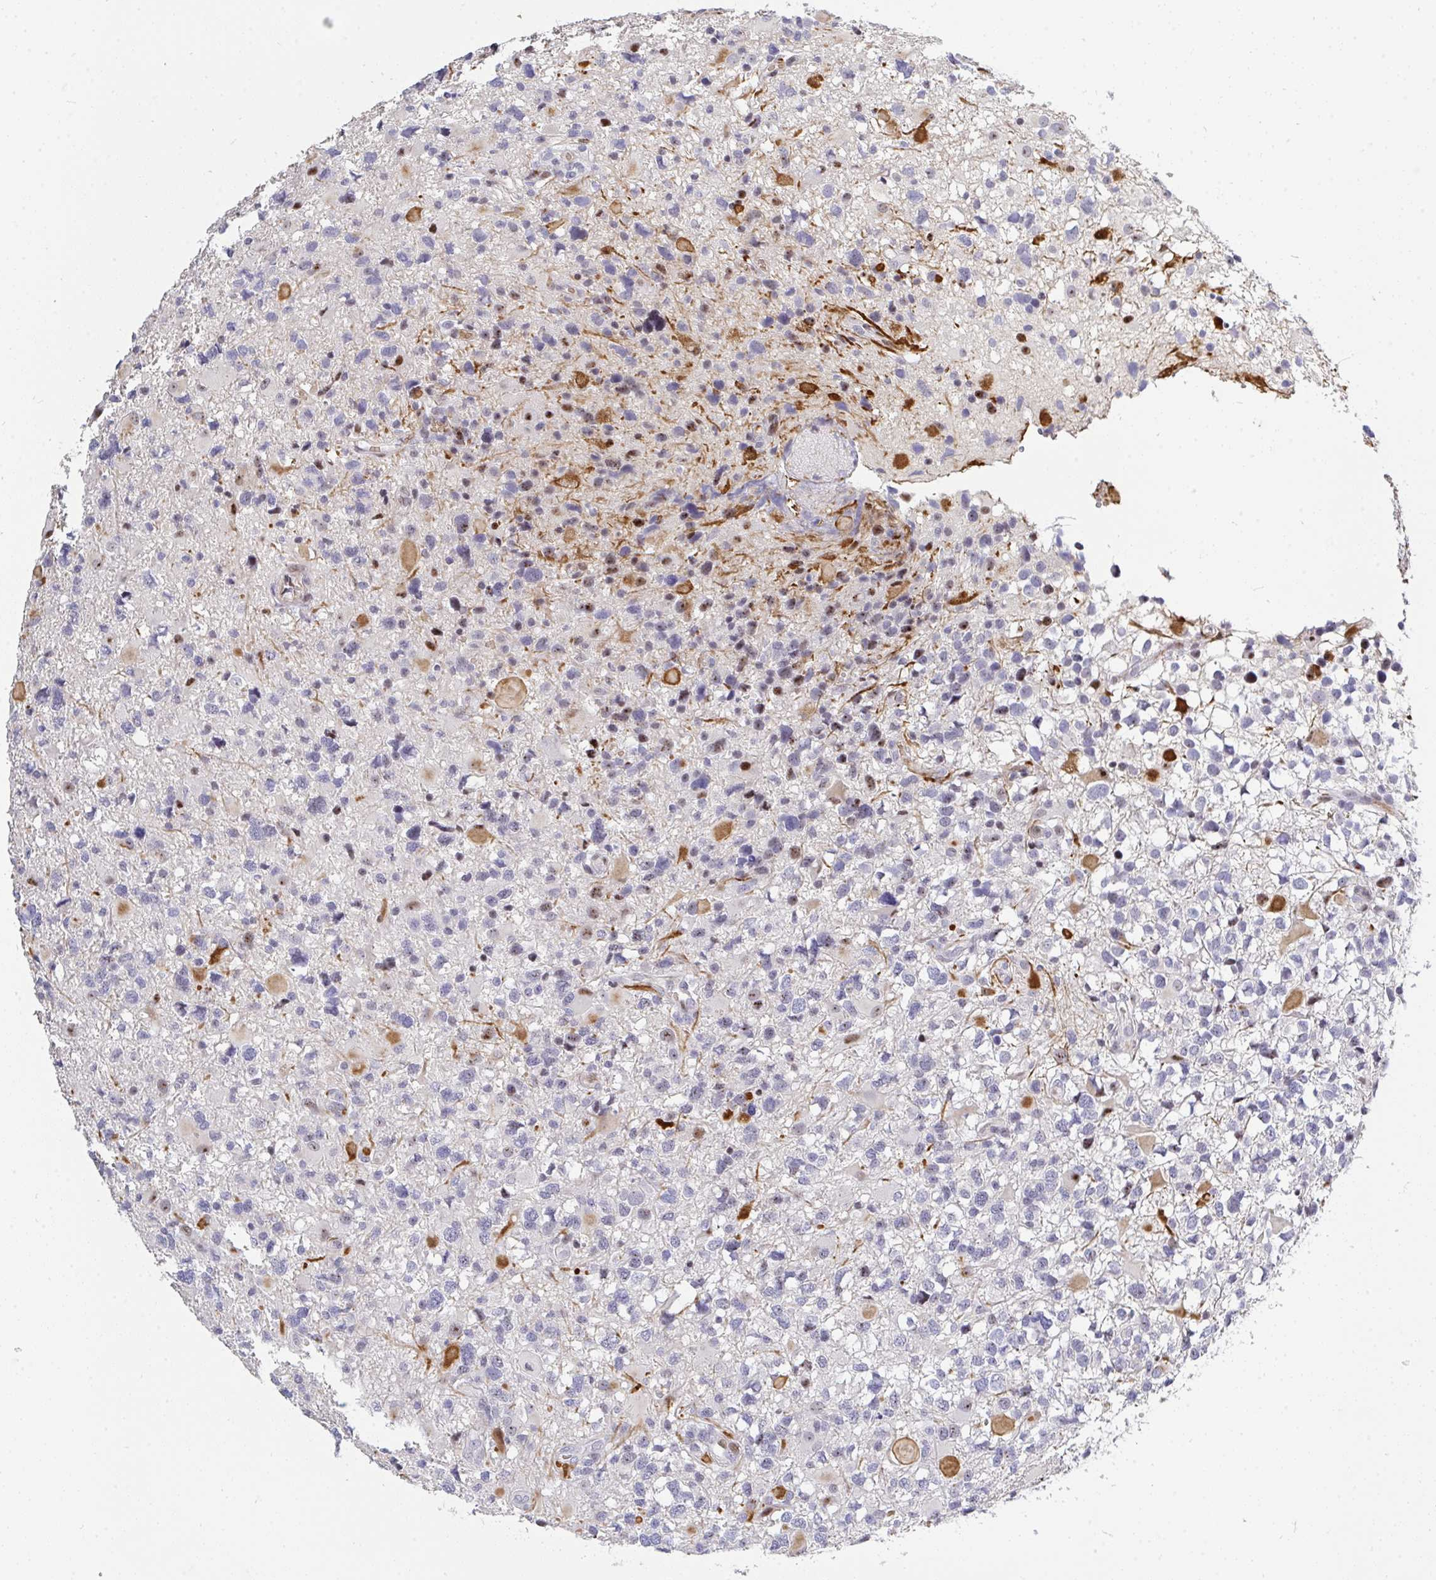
{"staining": {"intensity": "moderate", "quantity": "<25%", "location": "cytoplasmic/membranous,nuclear"}, "tissue": "glioma", "cell_type": "Tumor cells", "image_type": "cancer", "snomed": [{"axis": "morphology", "description": "Glioma, malignant, High grade"}, {"axis": "topography", "description": "Brain"}], "caption": "The immunohistochemical stain highlights moderate cytoplasmic/membranous and nuclear staining in tumor cells of glioma tissue.", "gene": "PLPPR3", "patient": {"sex": "male", "age": 54}}